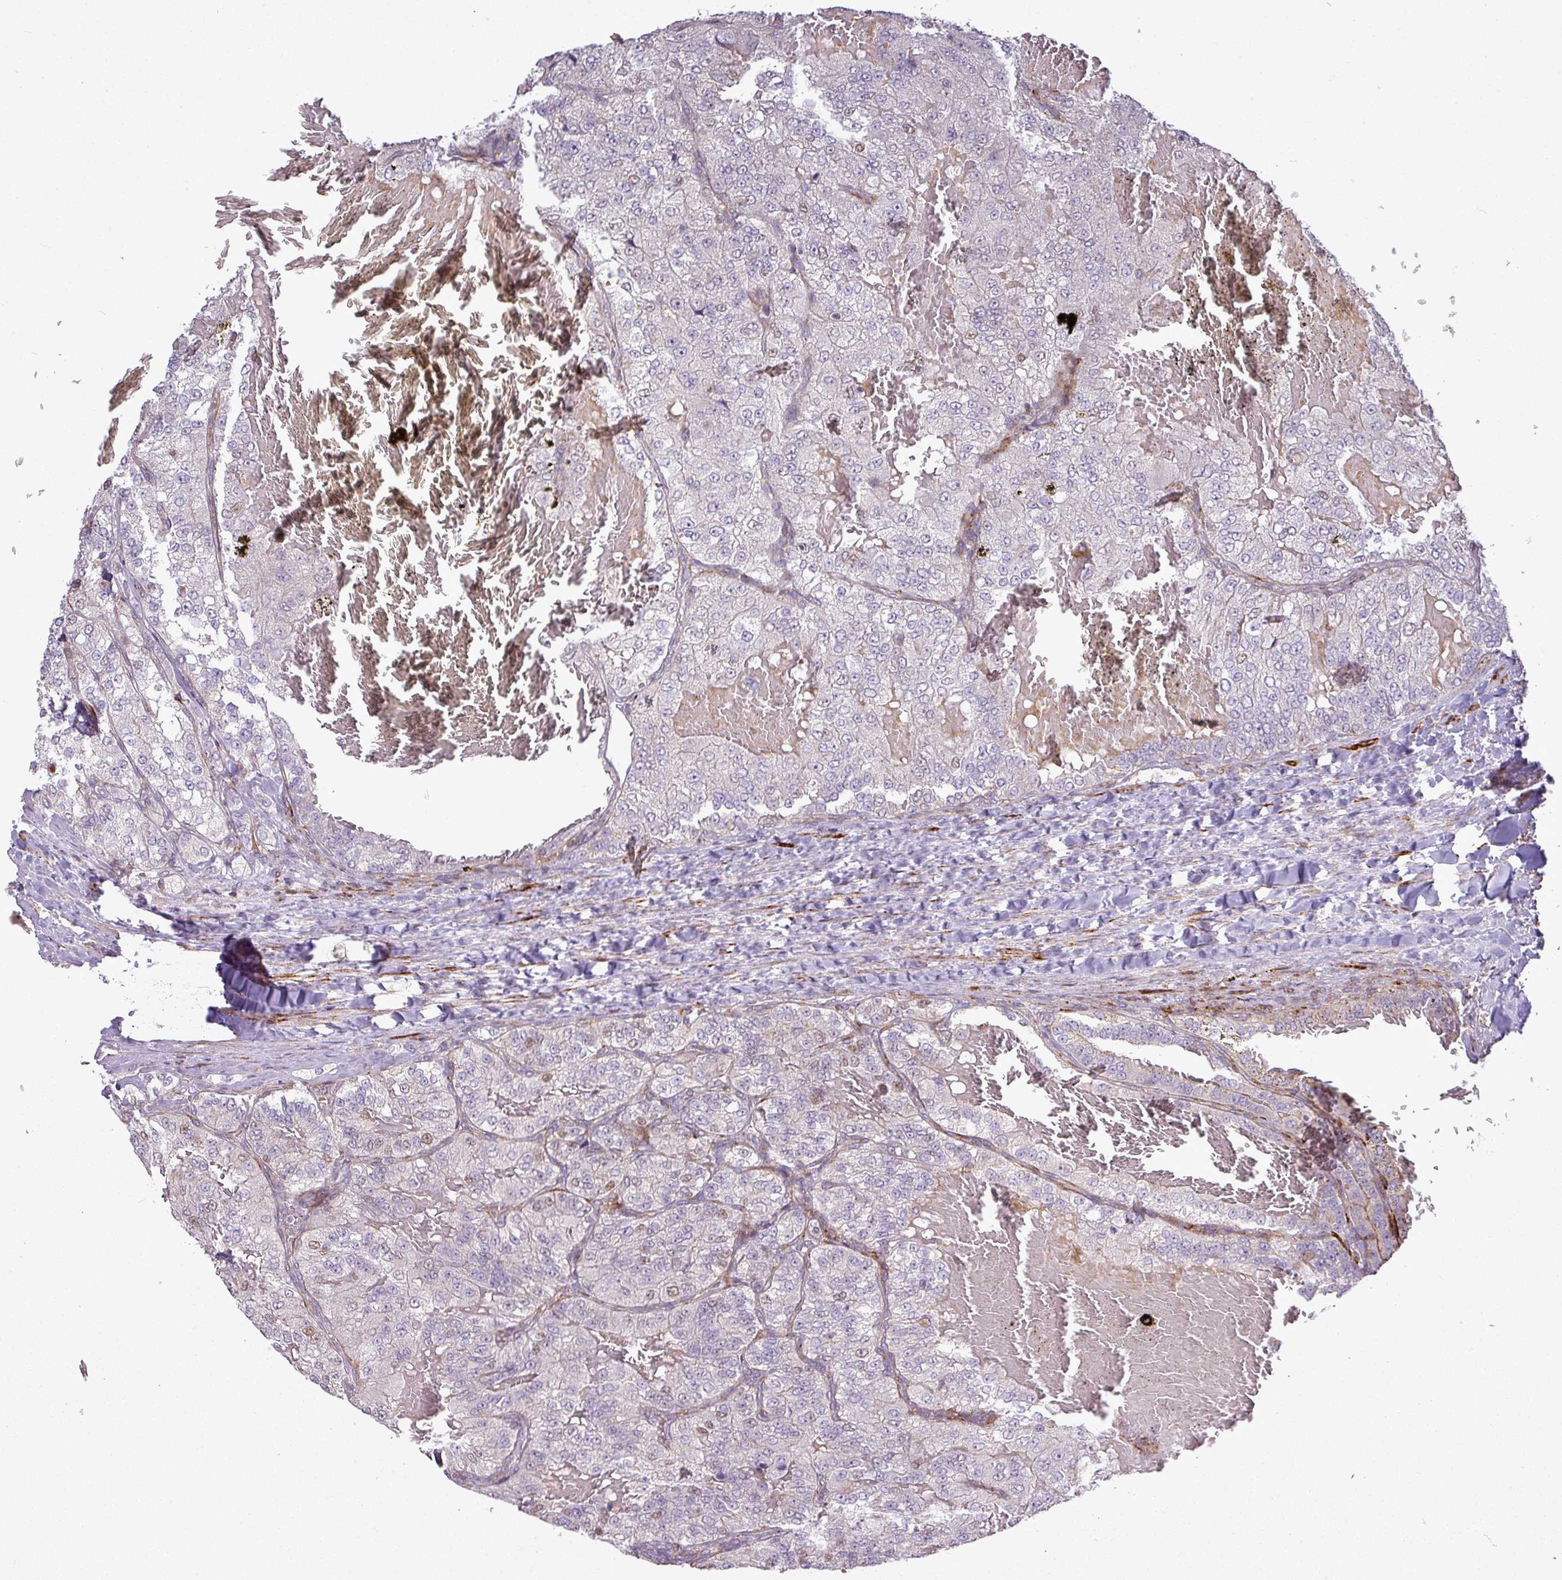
{"staining": {"intensity": "negative", "quantity": "none", "location": "none"}, "tissue": "renal cancer", "cell_type": "Tumor cells", "image_type": "cancer", "snomed": [{"axis": "morphology", "description": "Adenocarcinoma, NOS"}, {"axis": "topography", "description": "Kidney"}], "caption": "There is no significant positivity in tumor cells of adenocarcinoma (renal).", "gene": "TPRA1", "patient": {"sex": "female", "age": 63}}